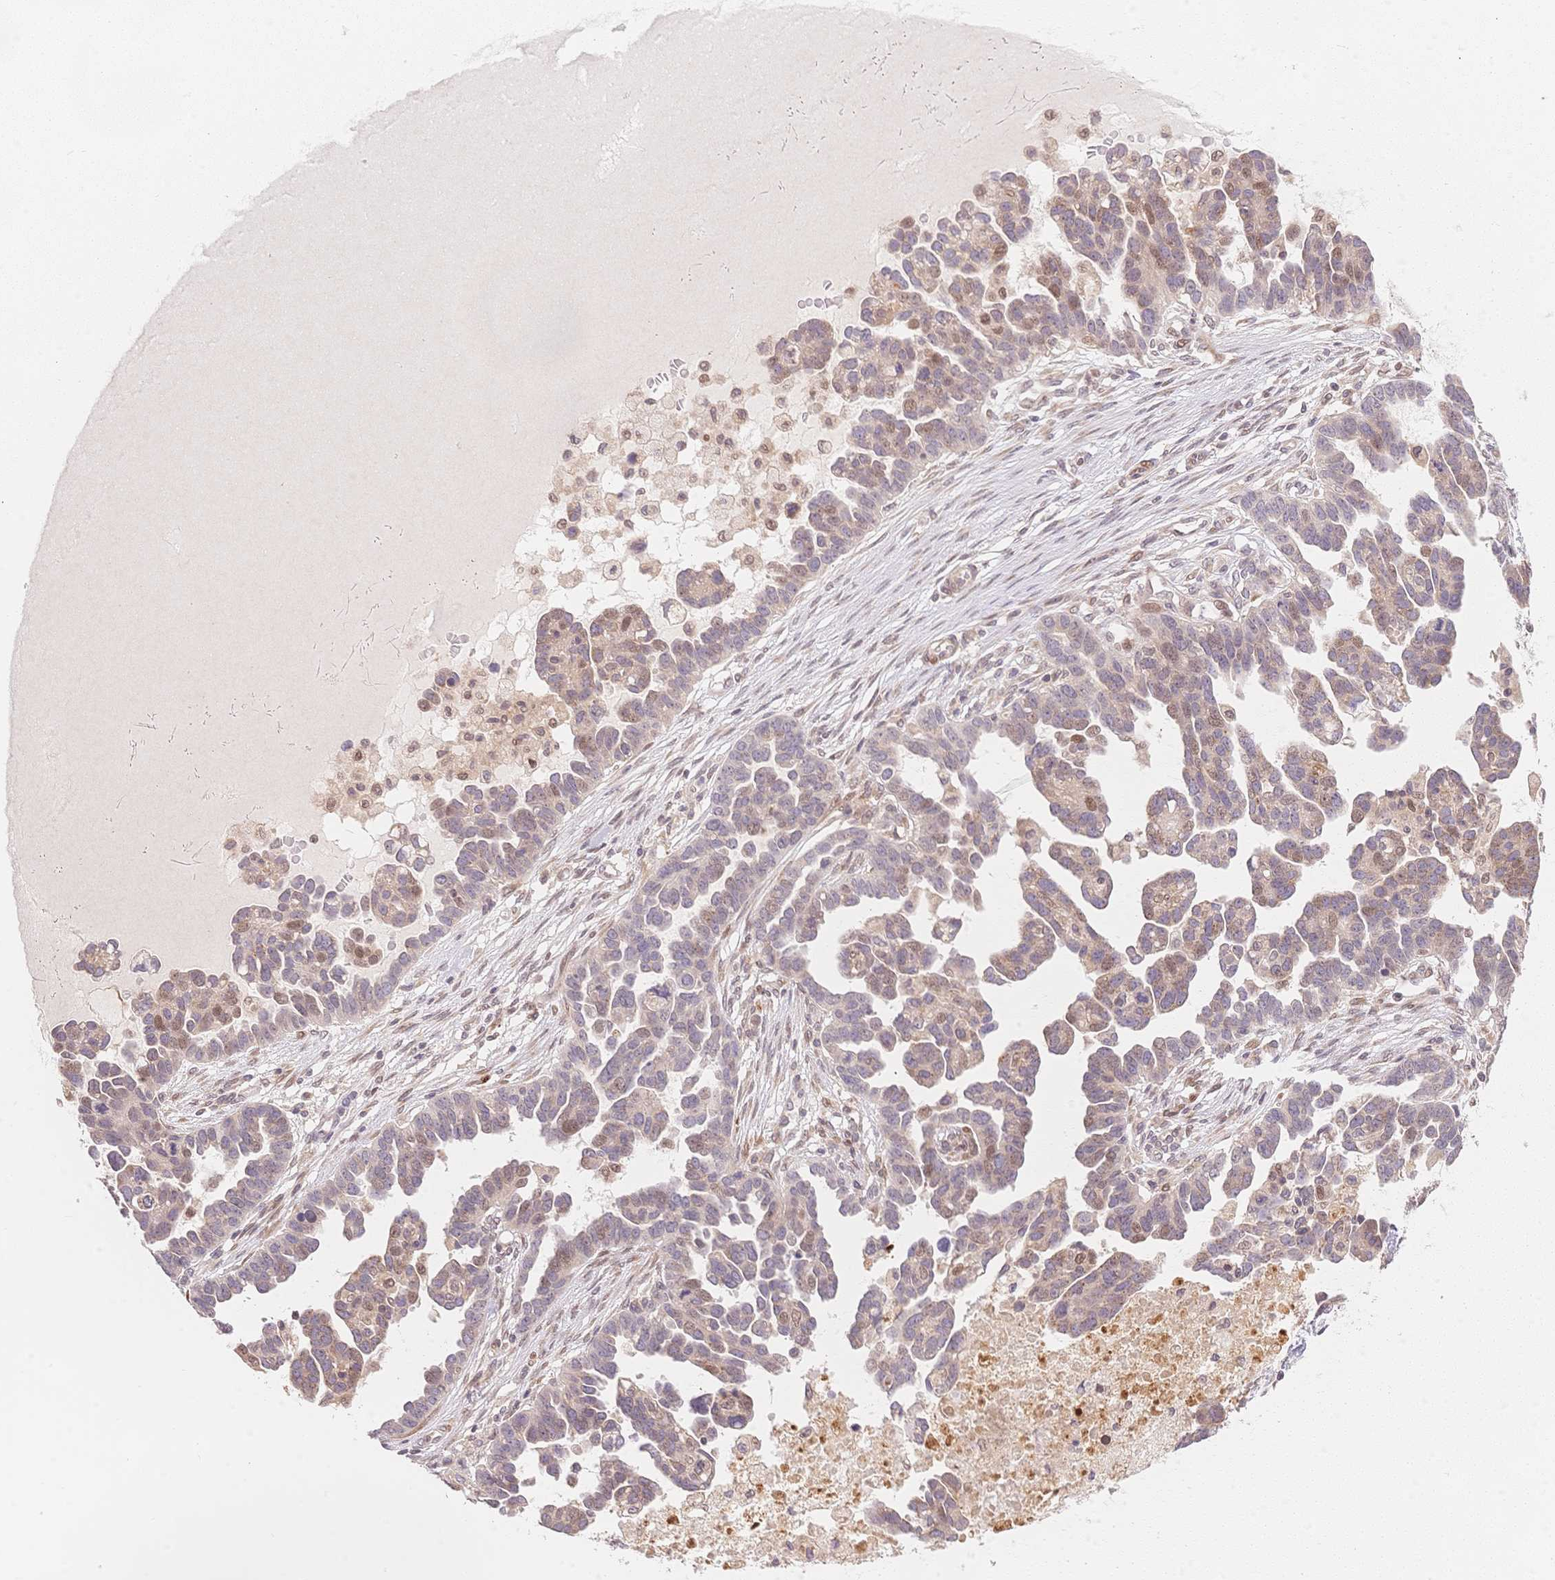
{"staining": {"intensity": "weak", "quantity": ">75%", "location": "cytoplasmic/membranous,nuclear"}, "tissue": "ovarian cancer", "cell_type": "Tumor cells", "image_type": "cancer", "snomed": [{"axis": "morphology", "description": "Cystadenocarcinoma, serous, NOS"}, {"axis": "topography", "description": "Ovary"}], "caption": "An image of ovarian serous cystadenocarcinoma stained for a protein displays weak cytoplasmic/membranous and nuclear brown staining in tumor cells.", "gene": "STK39", "patient": {"sex": "female", "age": 54}}